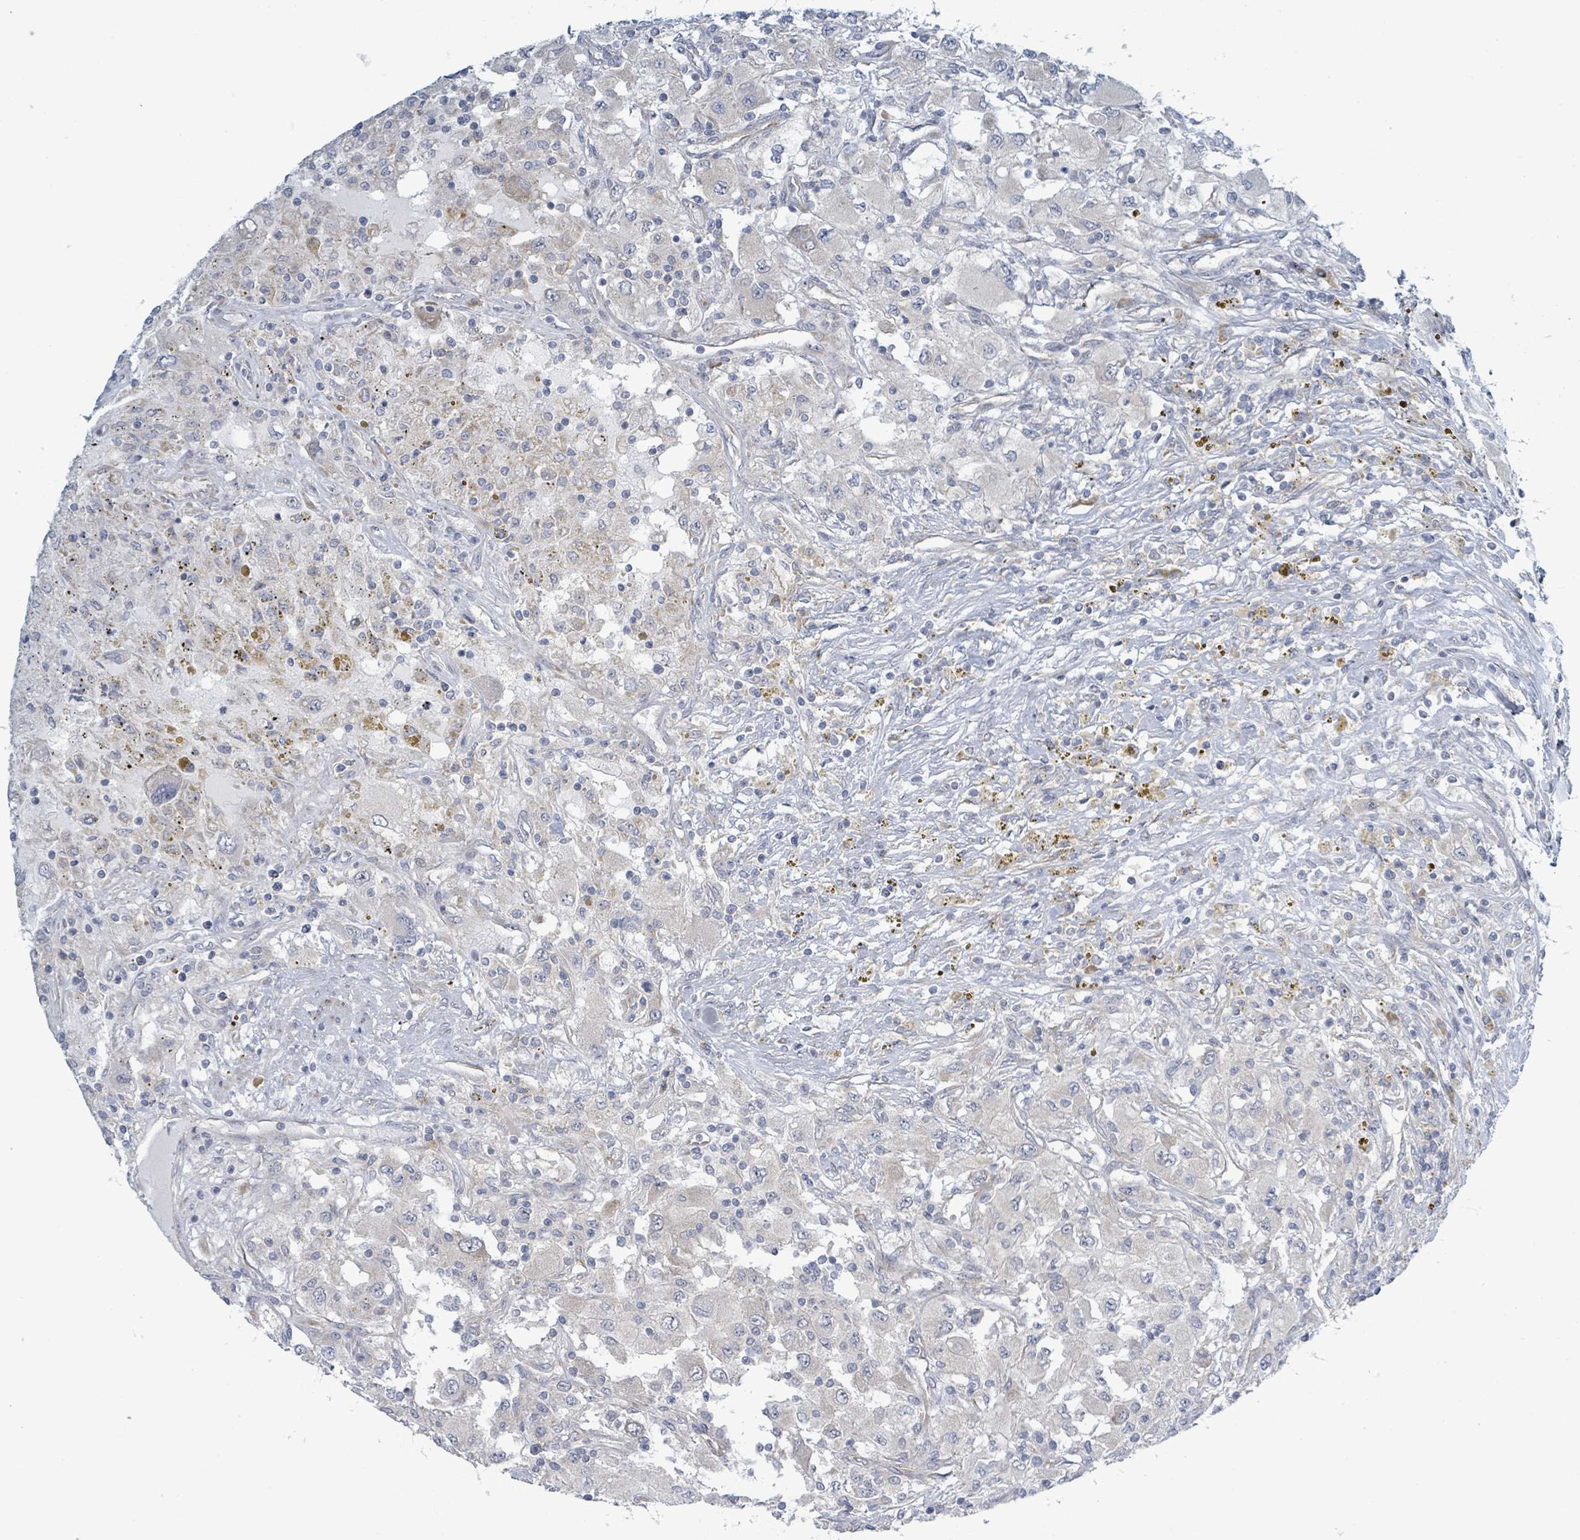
{"staining": {"intensity": "negative", "quantity": "none", "location": "none"}, "tissue": "renal cancer", "cell_type": "Tumor cells", "image_type": "cancer", "snomed": [{"axis": "morphology", "description": "Adenocarcinoma, NOS"}, {"axis": "topography", "description": "Kidney"}], "caption": "Photomicrograph shows no significant protein expression in tumor cells of adenocarcinoma (renal). (Stains: DAB IHC with hematoxylin counter stain, Microscopy: brightfield microscopy at high magnification).", "gene": "RPL32", "patient": {"sex": "female", "age": 67}}